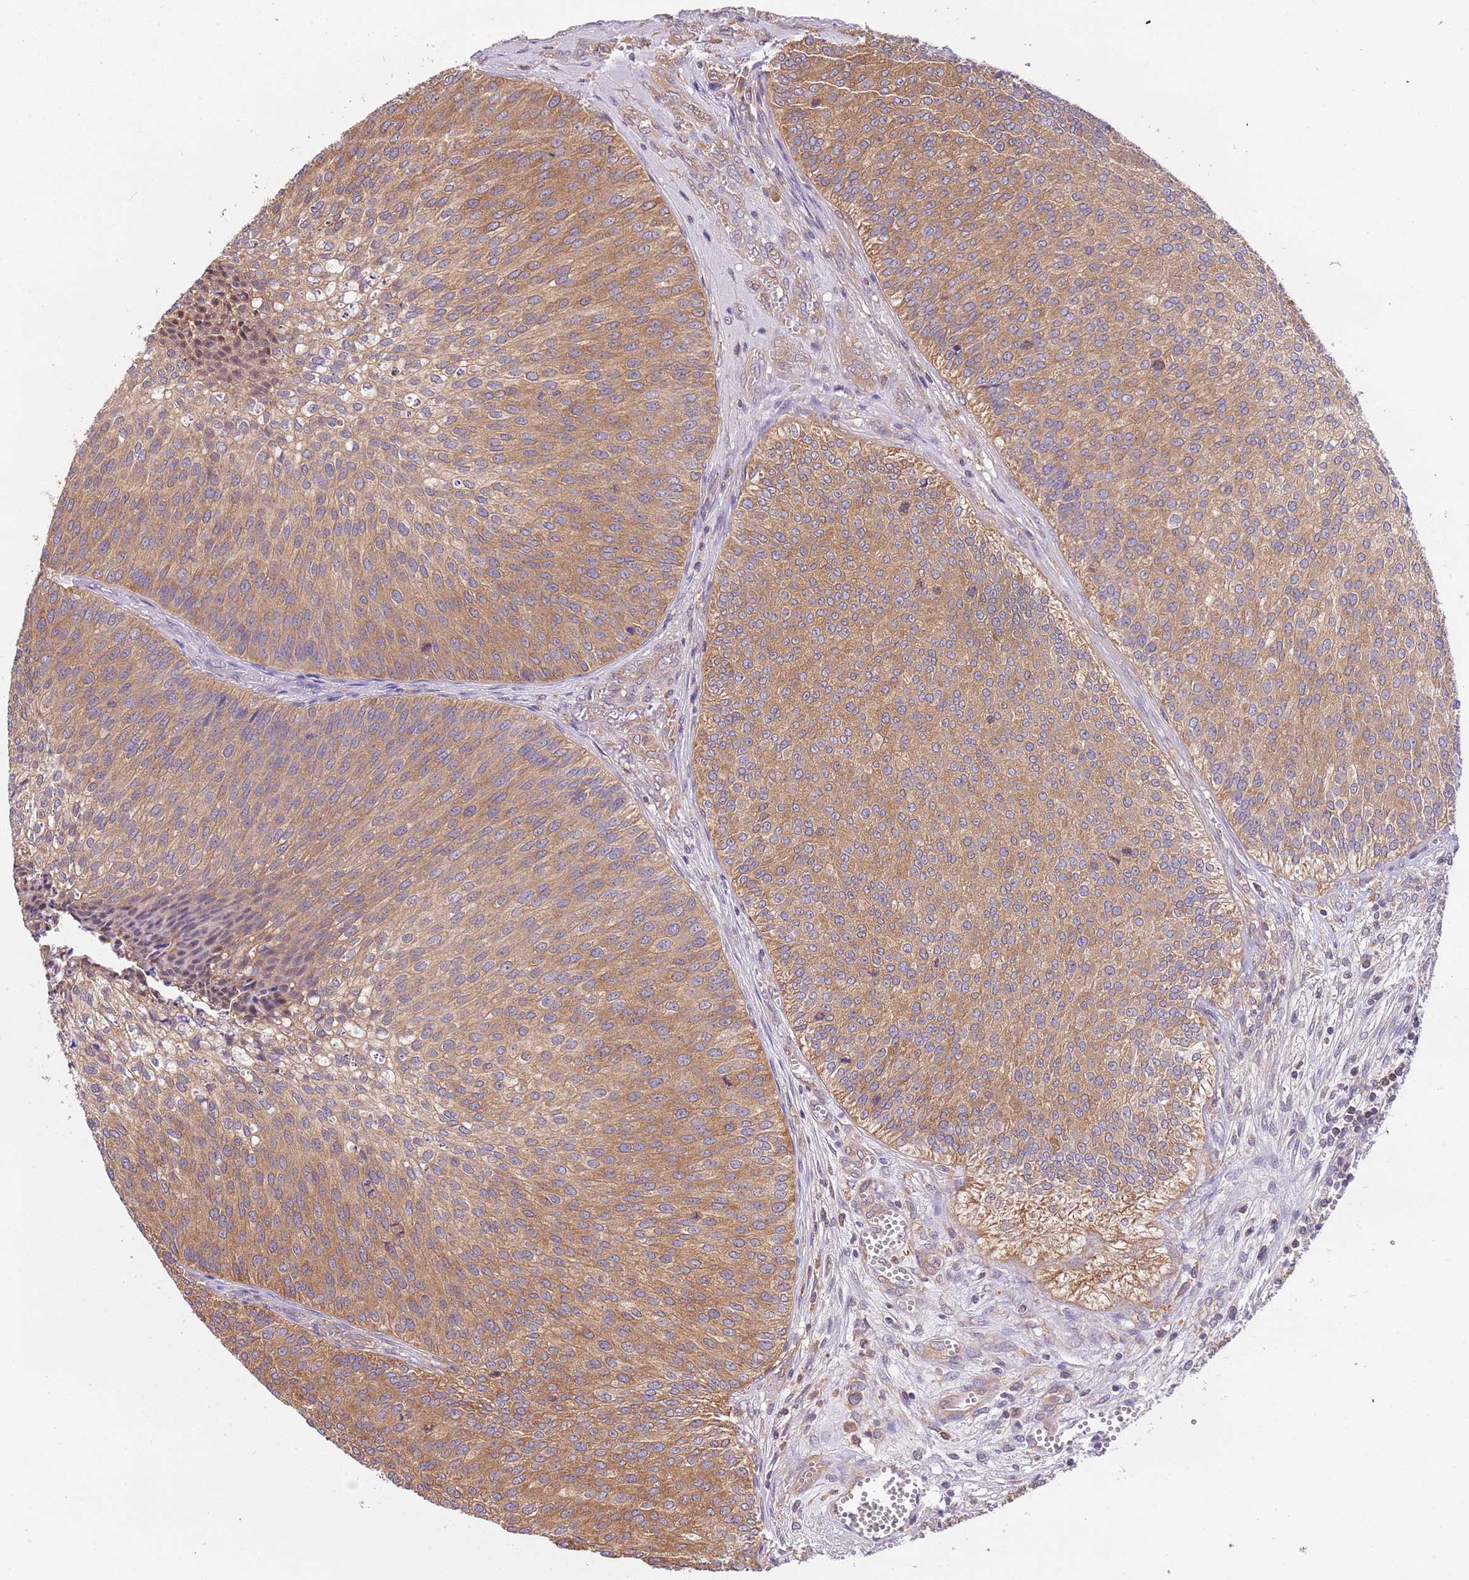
{"staining": {"intensity": "moderate", "quantity": ">75%", "location": "cytoplasmic/membranous"}, "tissue": "urothelial cancer", "cell_type": "Tumor cells", "image_type": "cancer", "snomed": [{"axis": "morphology", "description": "Urothelial carcinoma, Low grade"}, {"axis": "topography", "description": "Urinary bladder"}], "caption": "A high-resolution photomicrograph shows IHC staining of urothelial carcinoma (low-grade), which displays moderate cytoplasmic/membranous expression in approximately >75% of tumor cells.", "gene": "STIP1", "patient": {"sex": "male", "age": 84}}